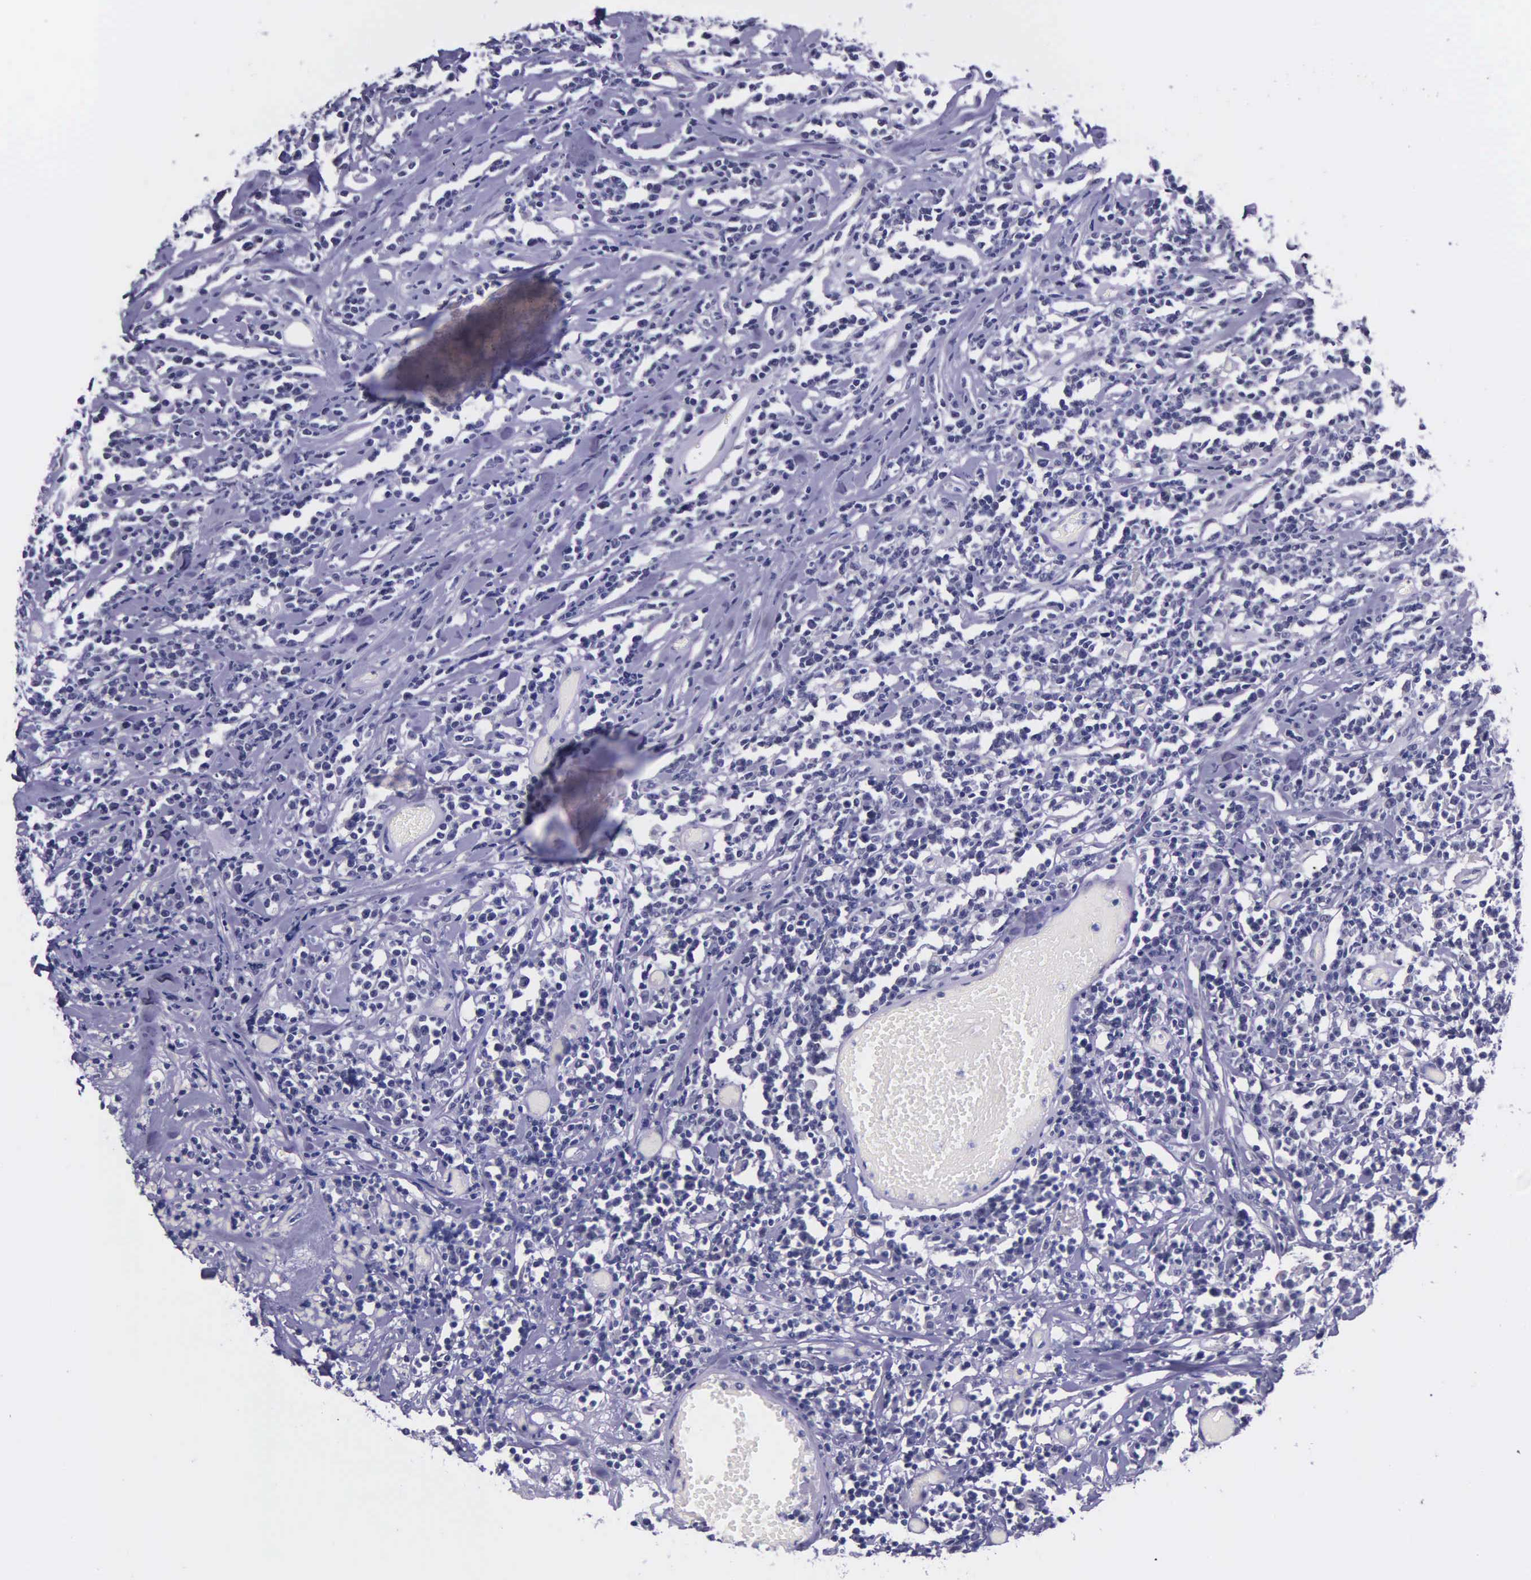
{"staining": {"intensity": "negative", "quantity": "none", "location": "none"}, "tissue": "lymphoma", "cell_type": "Tumor cells", "image_type": "cancer", "snomed": [{"axis": "morphology", "description": "Malignant lymphoma, non-Hodgkin's type, High grade"}, {"axis": "topography", "description": "Colon"}], "caption": "Tumor cells show no significant protein expression in lymphoma. (Immunohistochemistry (ihc), brightfield microscopy, high magnification).", "gene": "AHNAK2", "patient": {"sex": "male", "age": 82}}